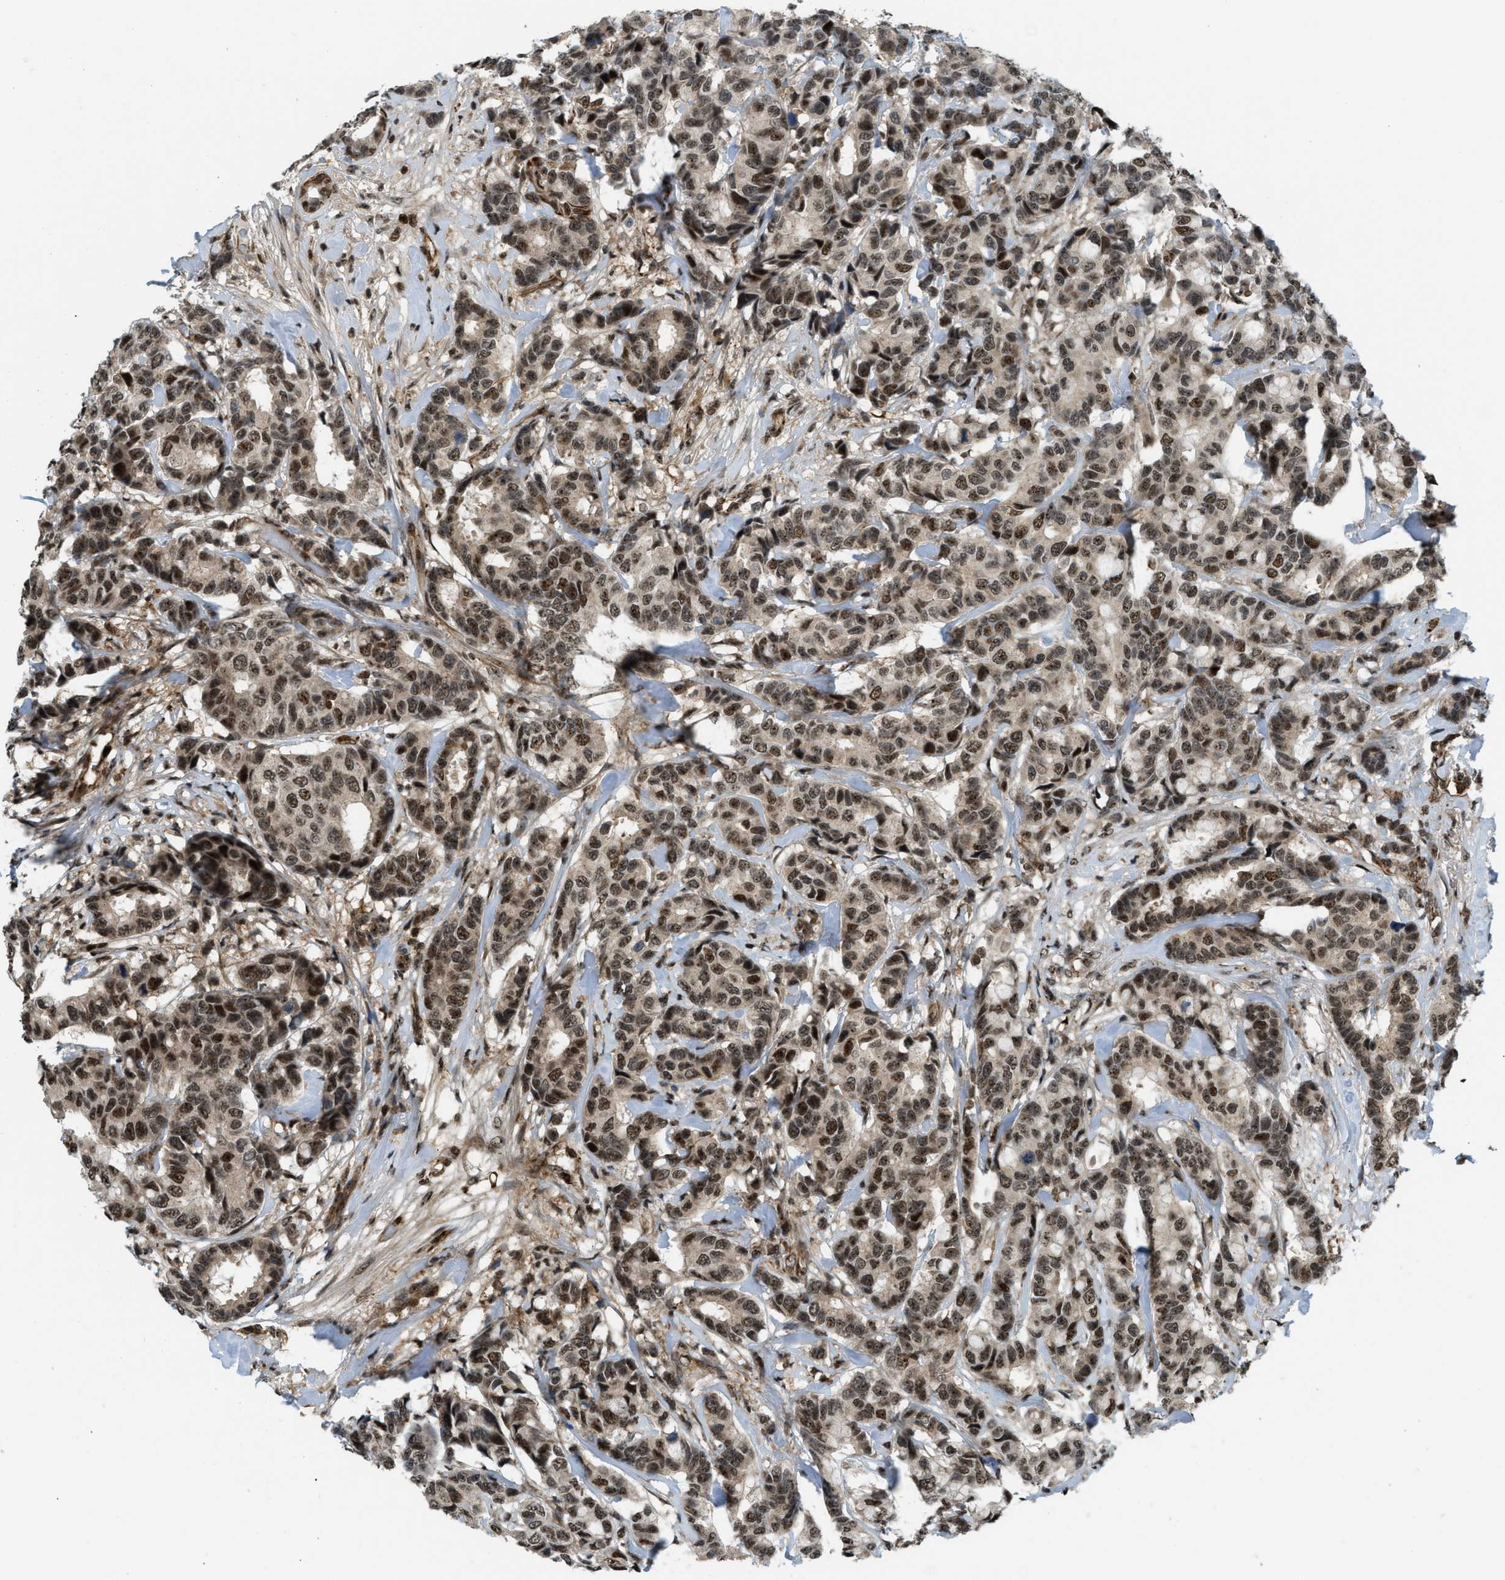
{"staining": {"intensity": "moderate", "quantity": ">75%", "location": "nuclear"}, "tissue": "breast cancer", "cell_type": "Tumor cells", "image_type": "cancer", "snomed": [{"axis": "morphology", "description": "Duct carcinoma"}, {"axis": "topography", "description": "Breast"}], "caption": "A medium amount of moderate nuclear staining is seen in approximately >75% of tumor cells in breast cancer tissue.", "gene": "E2F1", "patient": {"sex": "female", "age": 87}}